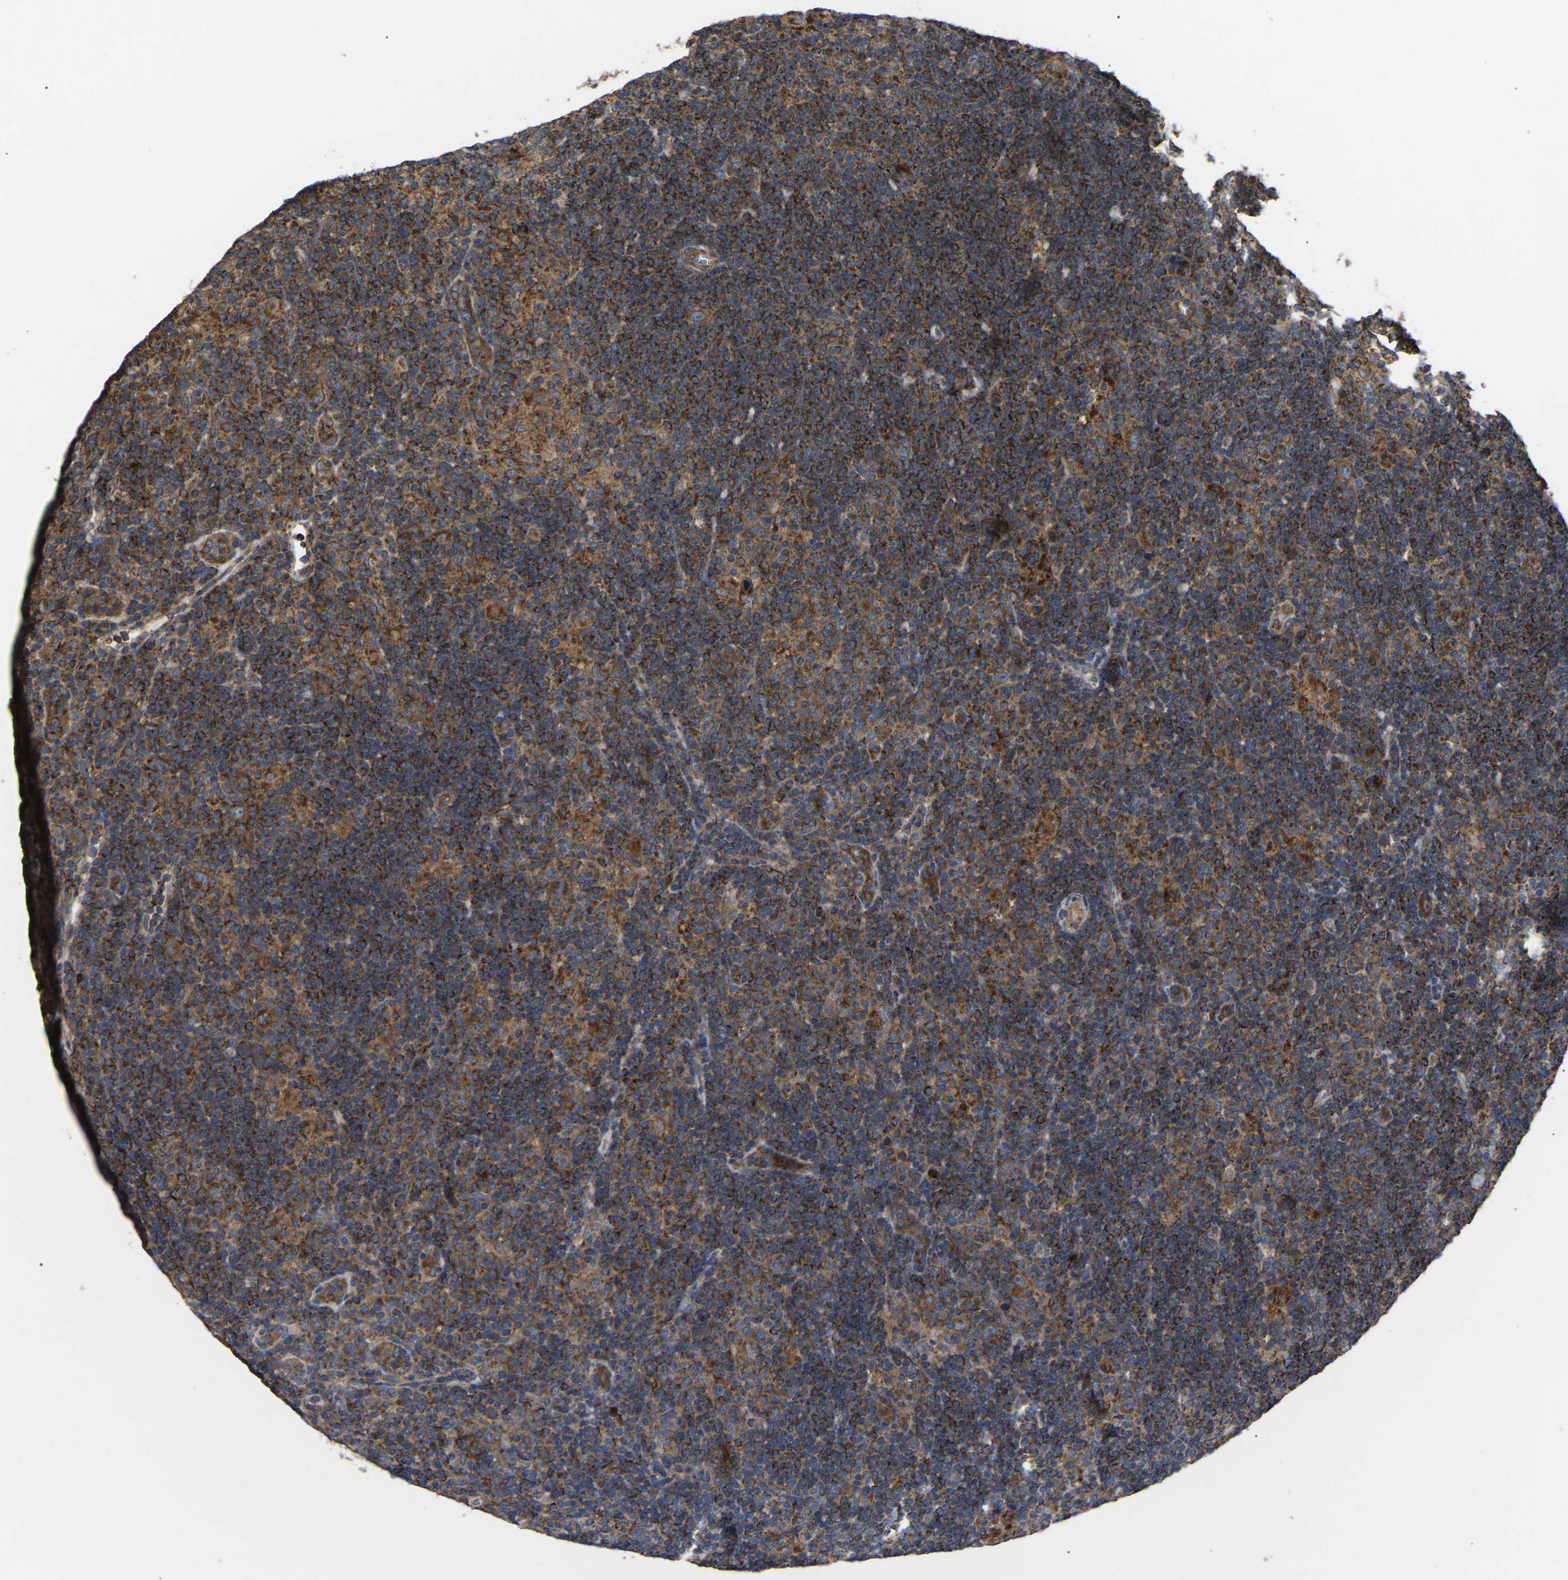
{"staining": {"intensity": "moderate", "quantity": ">75%", "location": "cytoplasmic/membranous"}, "tissue": "lymphoma", "cell_type": "Tumor cells", "image_type": "cancer", "snomed": [{"axis": "morphology", "description": "Hodgkin's disease, NOS"}, {"axis": "topography", "description": "Lymph node"}], "caption": "Tumor cells show moderate cytoplasmic/membranous expression in approximately >75% of cells in Hodgkin's disease.", "gene": "GCC1", "patient": {"sex": "female", "age": 57}}